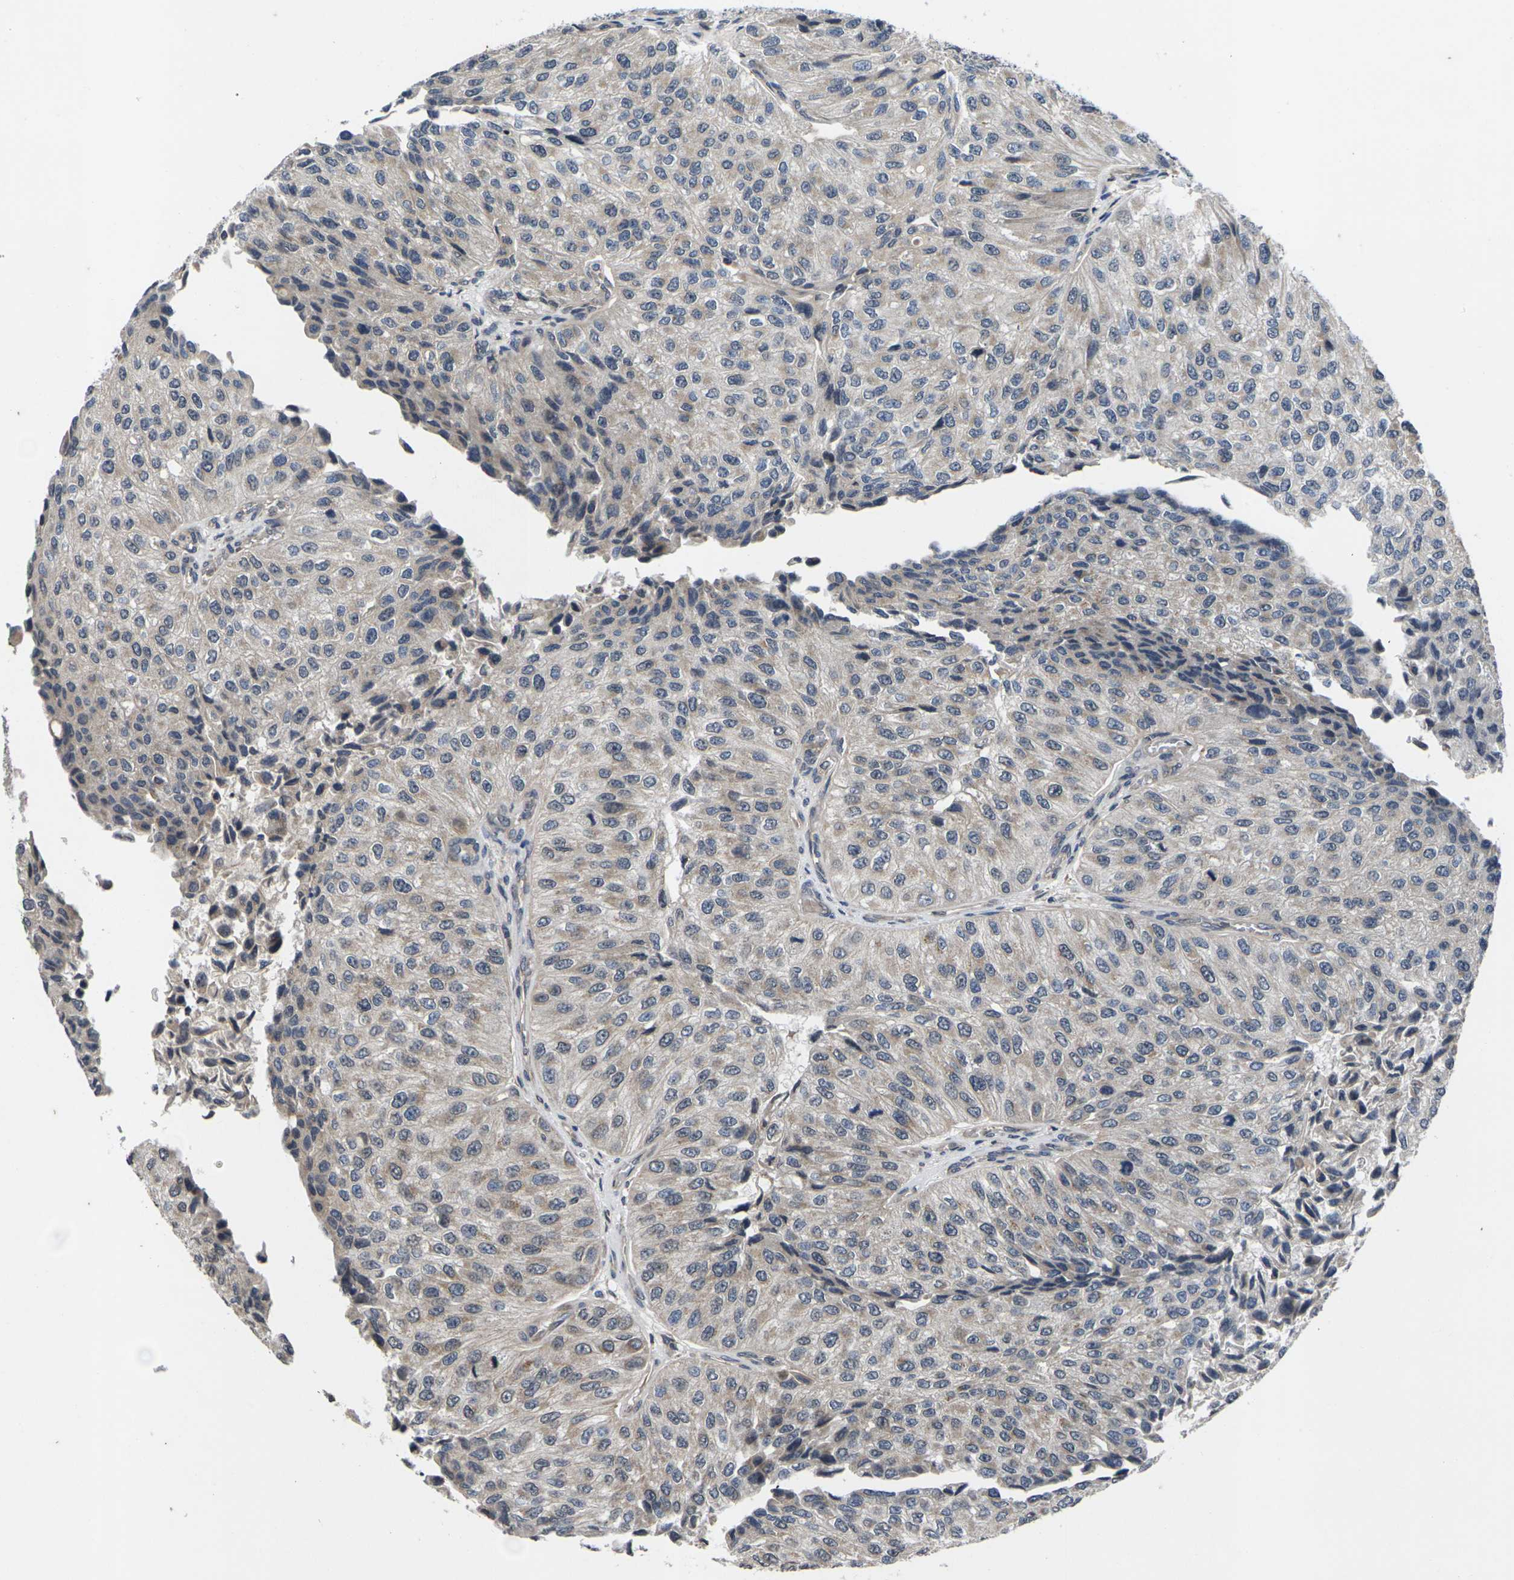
{"staining": {"intensity": "weak", "quantity": ">75%", "location": "cytoplasmic/membranous"}, "tissue": "urothelial cancer", "cell_type": "Tumor cells", "image_type": "cancer", "snomed": [{"axis": "morphology", "description": "Urothelial carcinoma, High grade"}, {"axis": "topography", "description": "Kidney"}, {"axis": "topography", "description": "Urinary bladder"}], "caption": "A low amount of weak cytoplasmic/membranous positivity is identified in about >75% of tumor cells in urothelial cancer tissue. Nuclei are stained in blue.", "gene": "DKK2", "patient": {"sex": "male", "age": 77}}